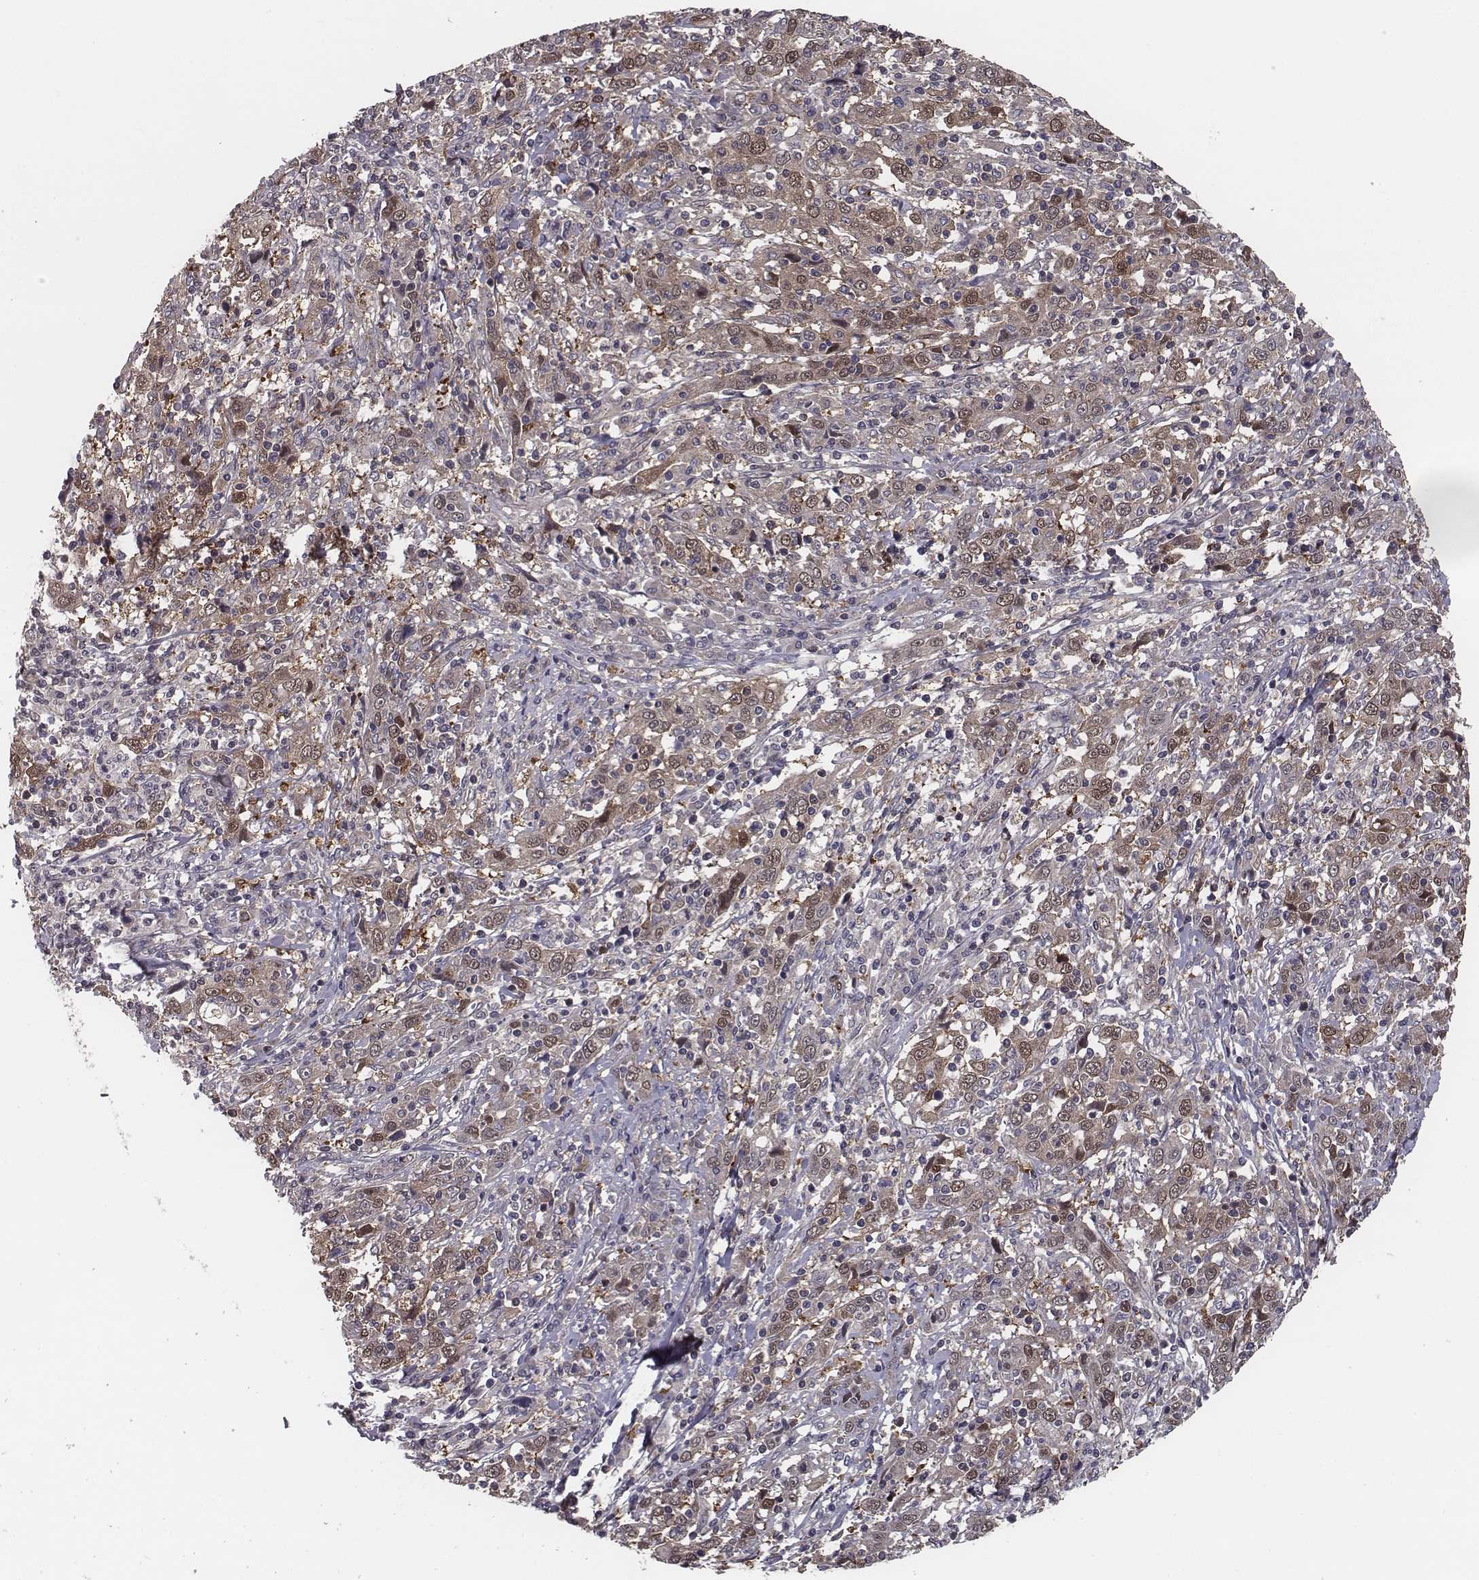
{"staining": {"intensity": "moderate", "quantity": "<25%", "location": "cytoplasmic/membranous"}, "tissue": "cervical cancer", "cell_type": "Tumor cells", "image_type": "cancer", "snomed": [{"axis": "morphology", "description": "Squamous cell carcinoma, NOS"}, {"axis": "topography", "description": "Cervix"}], "caption": "Tumor cells reveal moderate cytoplasmic/membranous staining in about <25% of cells in cervical cancer.", "gene": "ISYNA1", "patient": {"sex": "female", "age": 46}}